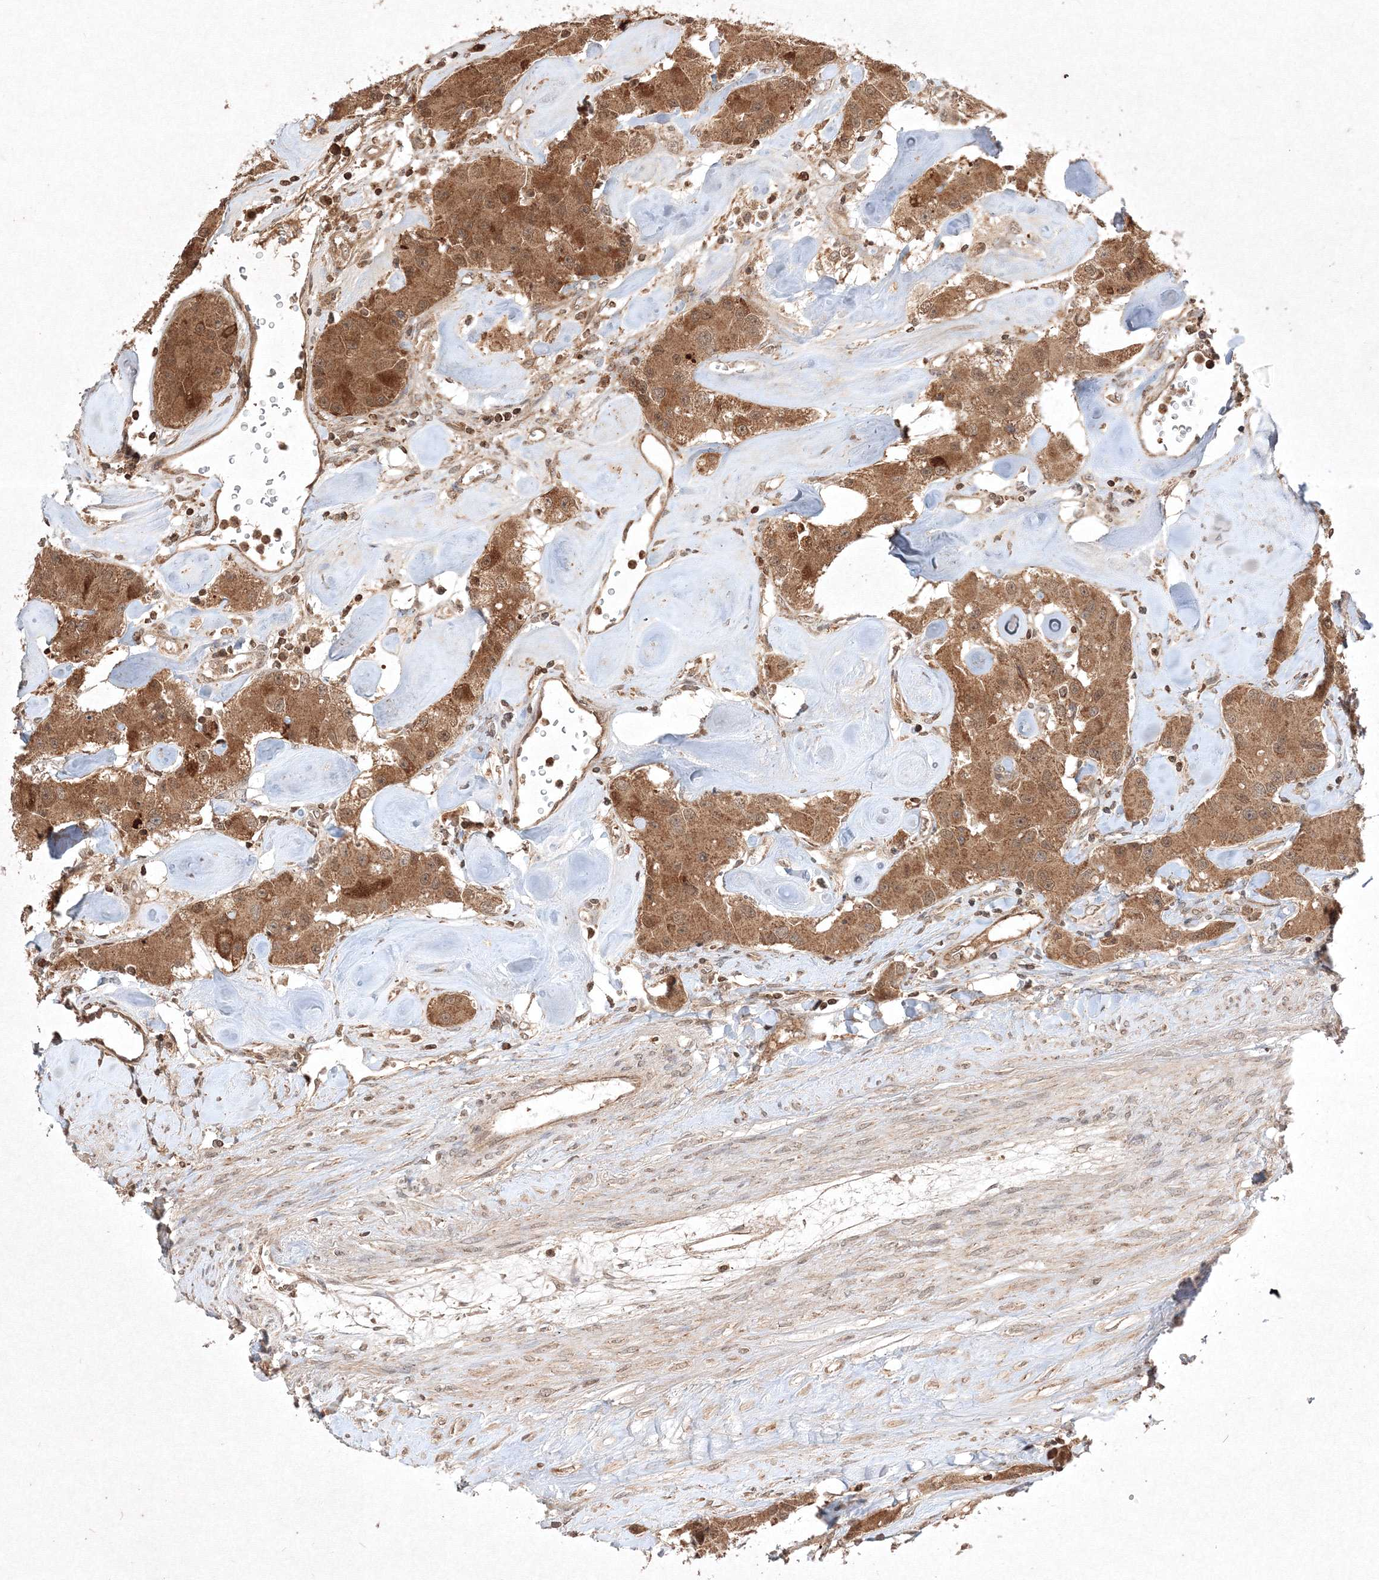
{"staining": {"intensity": "moderate", "quantity": ">75%", "location": "cytoplasmic/membranous"}, "tissue": "carcinoid", "cell_type": "Tumor cells", "image_type": "cancer", "snomed": [{"axis": "morphology", "description": "Carcinoid, malignant, NOS"}, {"axis": "topography", "description": "Pancreas"}], "caption": "Tumor cells demonstrate medium levels of moderate cytoplasmic/membranous staining in approximately >75% of cells in human malignant carcinoid.", "gene": "PLTP", "patient": {"sex": "male", "age": 41}}